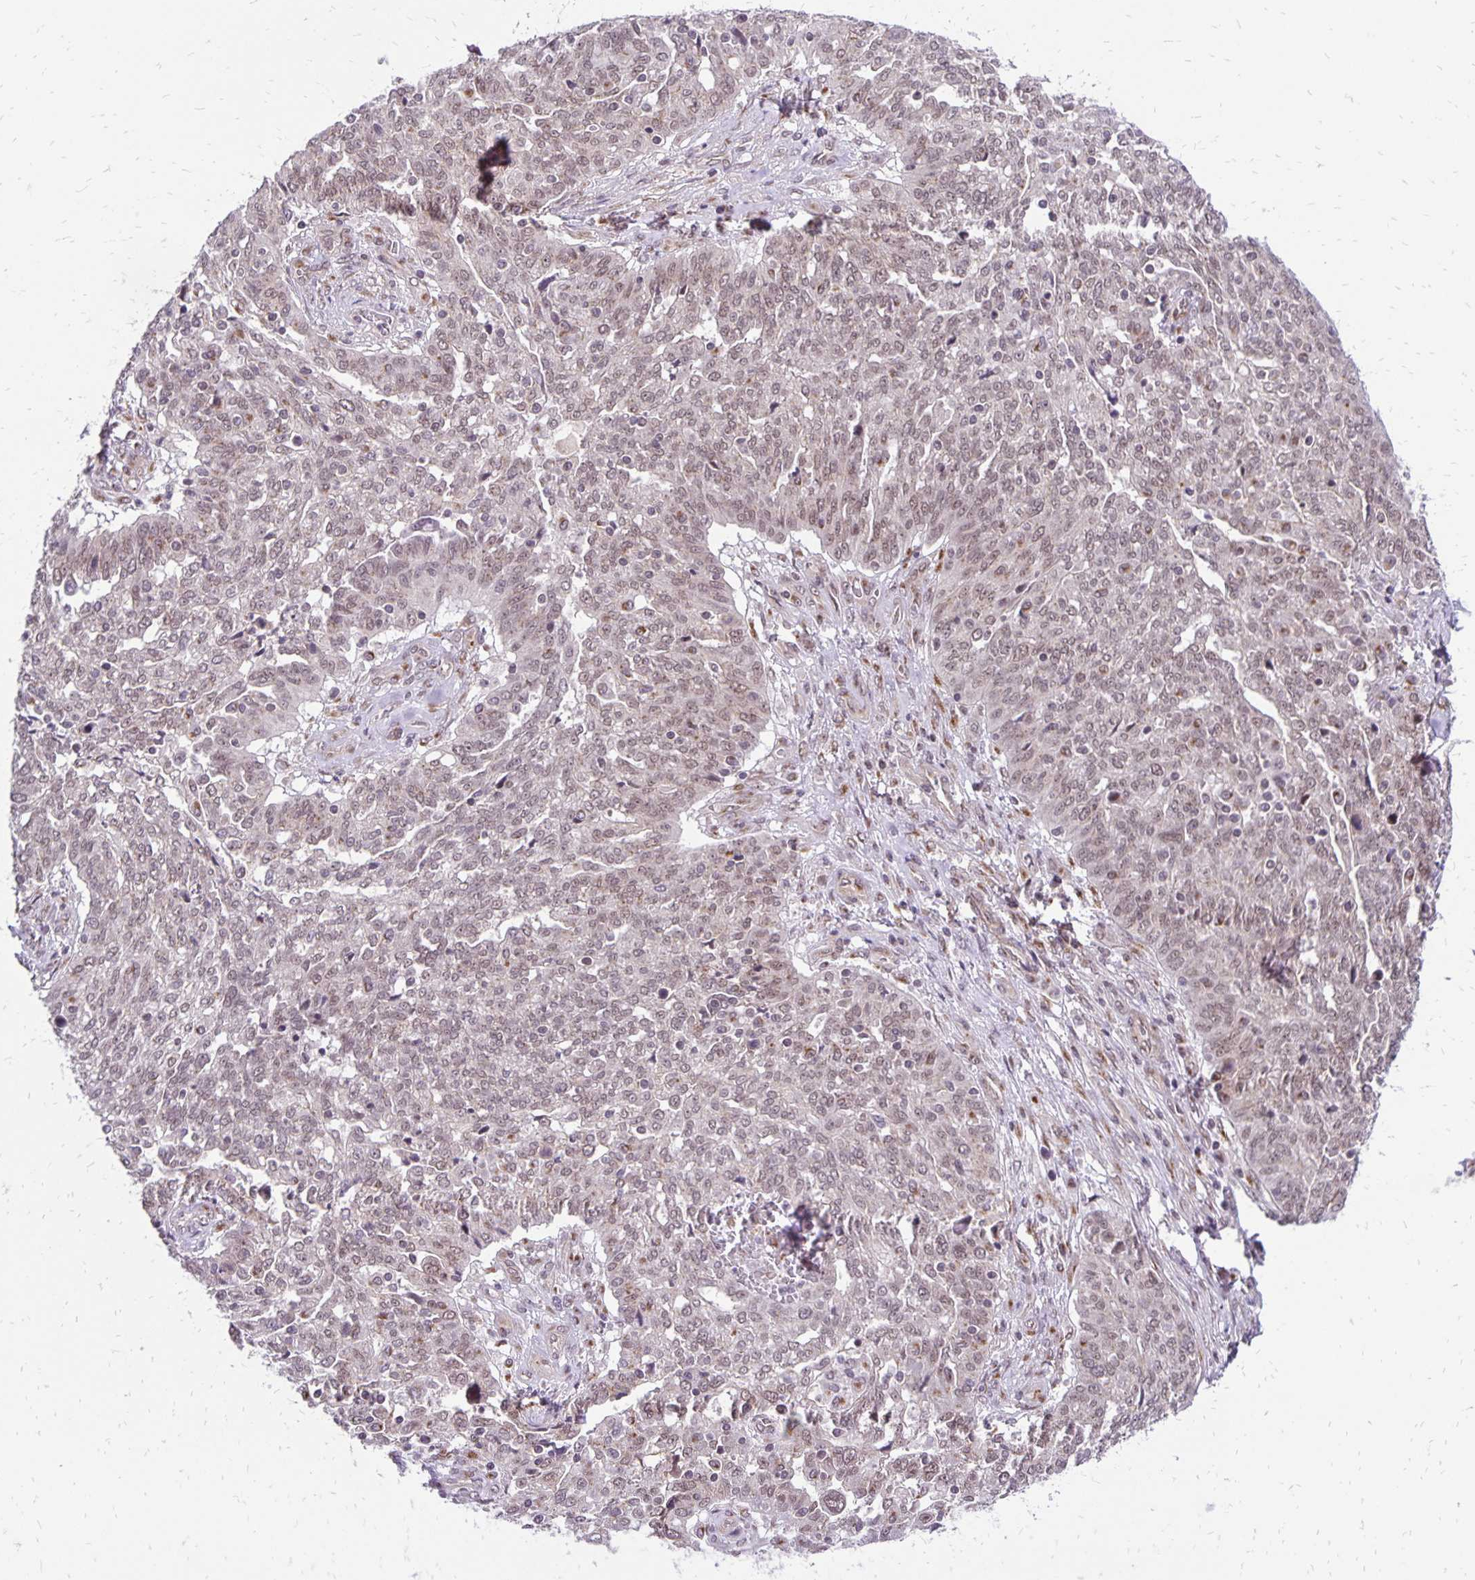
{"staining": {"intensity": "weak", "quantity": "<25%", "location": "cytoplasmic/membranous"}, "tissue": "ovarian cancer", "cell_type": "Tumor cells", "image_type": "cancer", "snomed": [{"axis": "morphology", "description": "Cystadenocarcinoma, serous, NOS"}, {"axis": "topography", "description": "Ovary"}], "caption": "Tumor cells are negative for protein expression in human ovarian cancer.", "gene": "GOLGA5", "patient": {"sex": "female", "age": 67}}